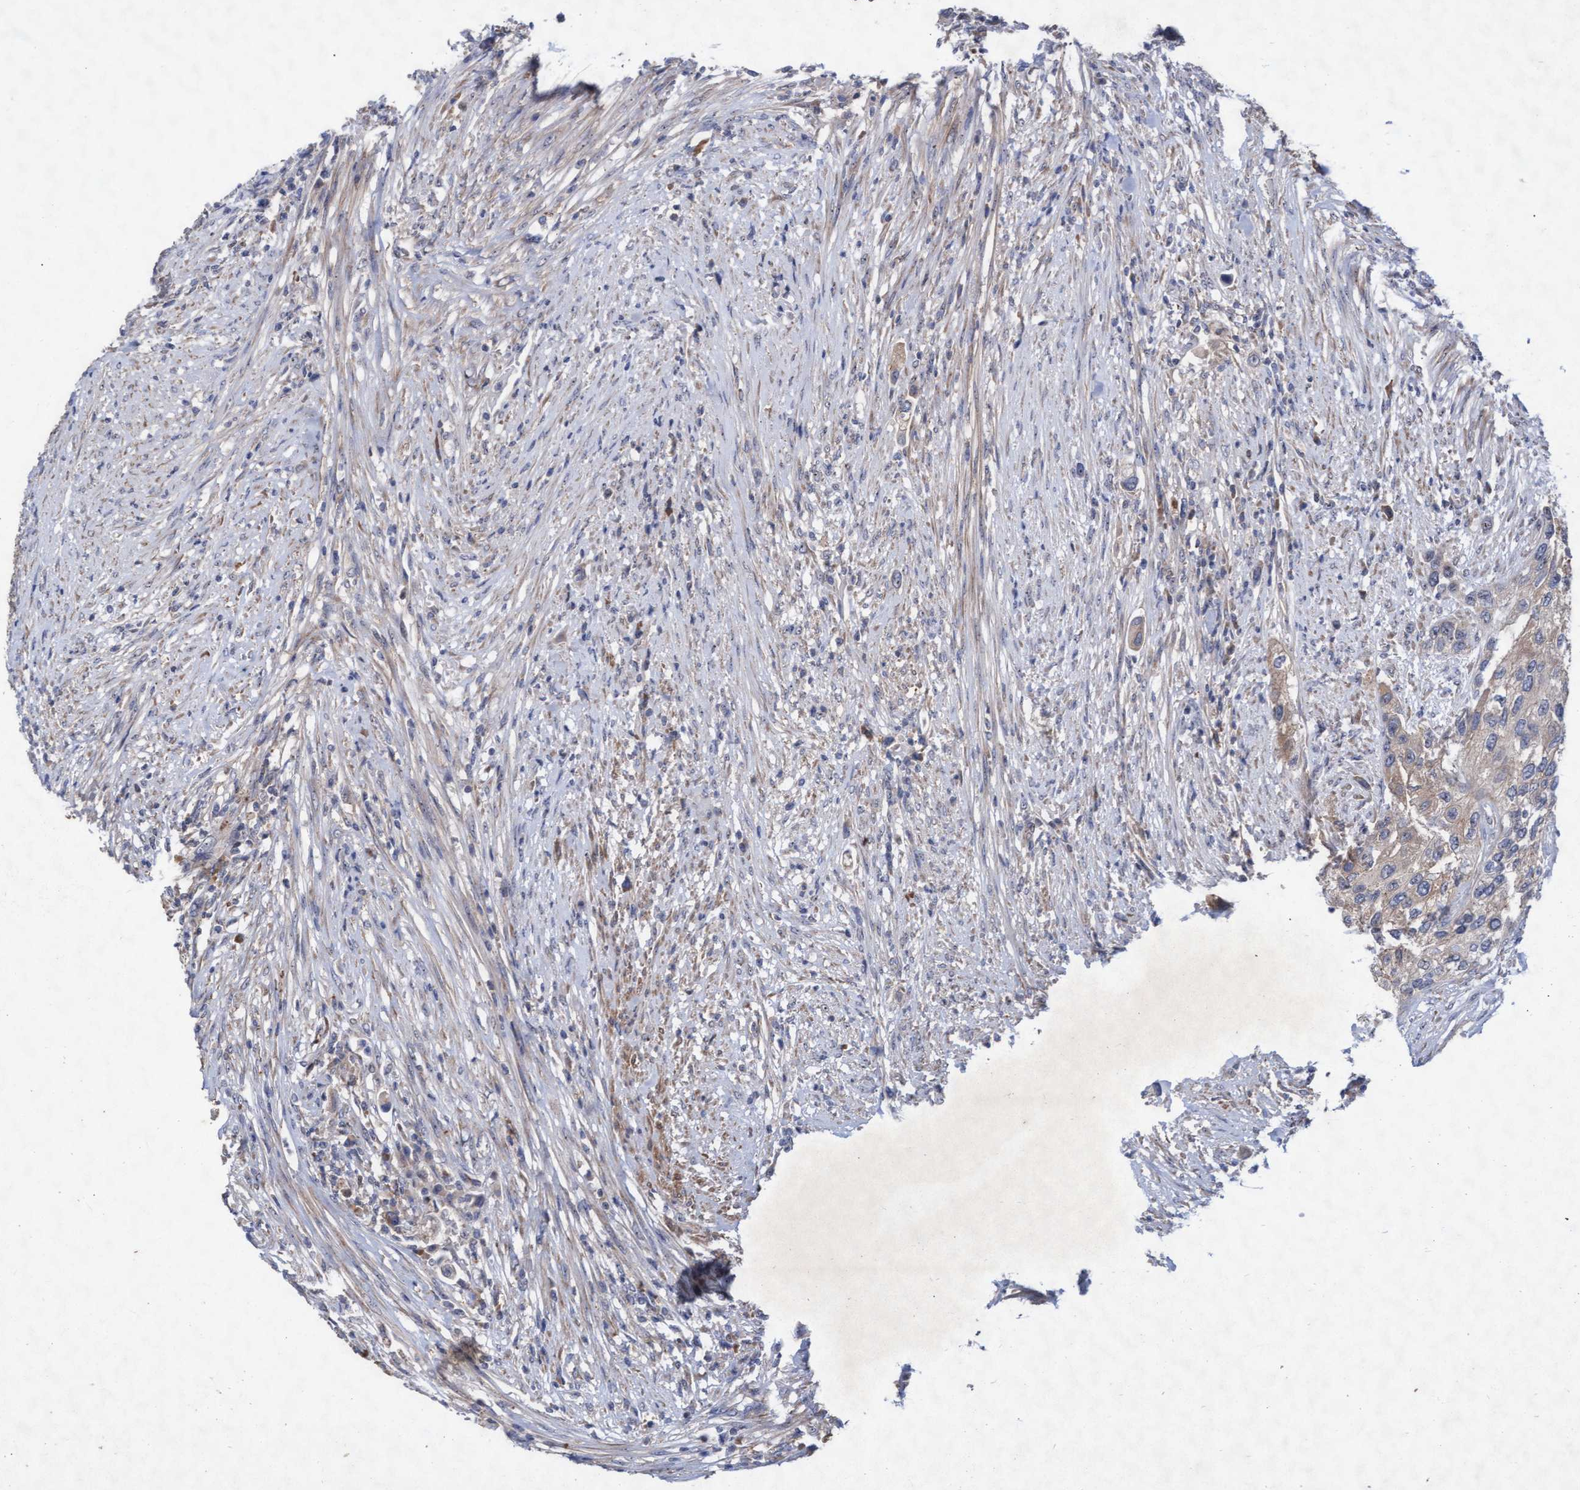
{"staining": {"intensity": "weak", "quantity": "<25%", "location": "cytoplasmic/membranous"}, "tissue": "urothelial cancer", "cell_type": "Tumor cells", "image_type": "cancer", "snomed": [{"axis": "morphology", "description": "Urothelial carcinoma, High grade"}, {"axis": "topography", "description": "Urinary bladder"}], "caption": "This is a photomicrograph of immunohistochemistry staining of urothelial cancer, which shows no staining in tumor cells.", "gene": "ABCF2", "patient": {"sex": "female", "age": 56}}